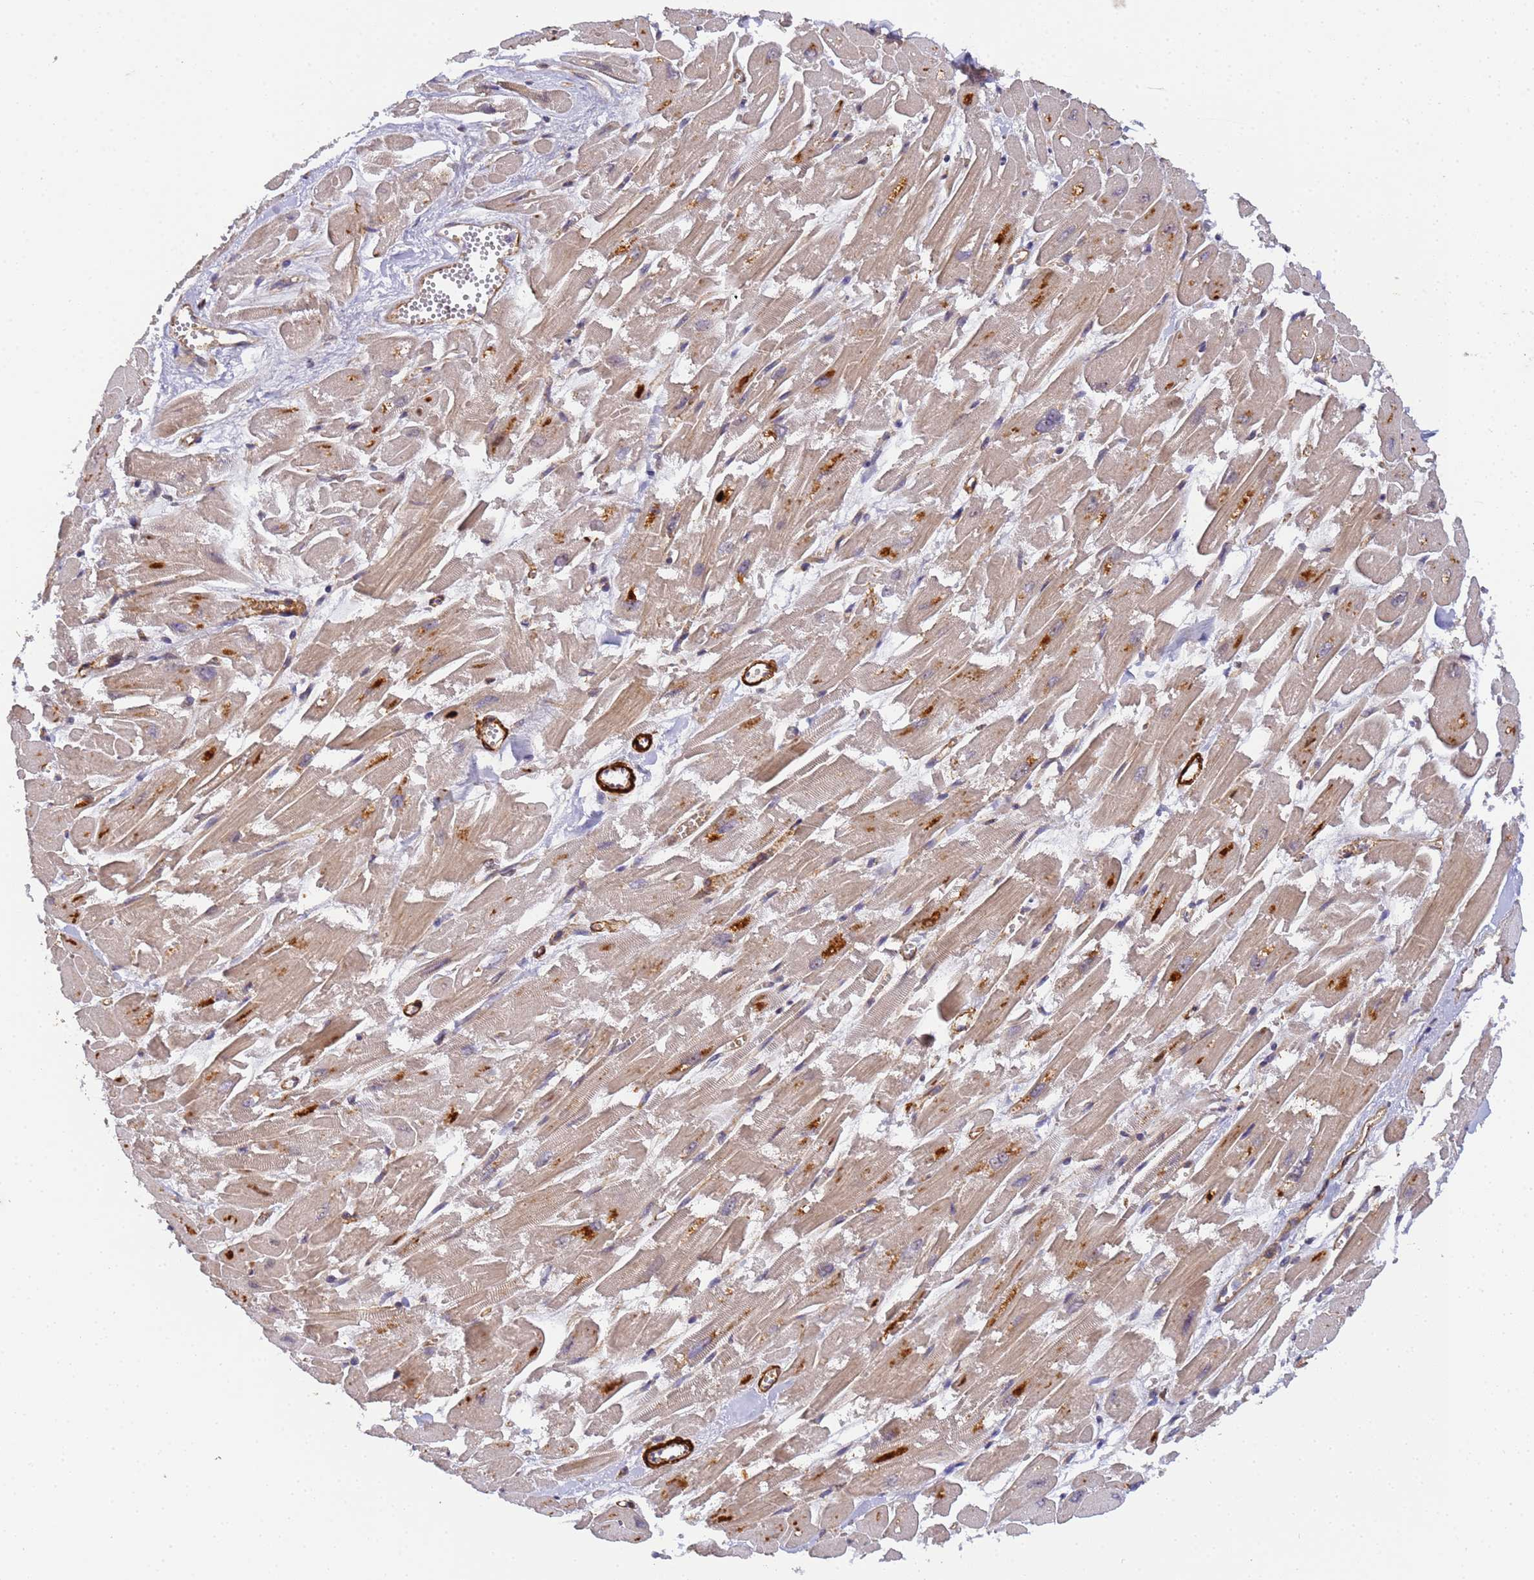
{"staining": {"intensity": "strong", "quantity": "25%-75%", "location": "cytoplasmic/membranous"}, "tissue": "heart muscle", "cell_type": "Cardiomyocytes", "image_type": "normal", "snomed": [{"axis": "morphology", "description": "Normal tissue, NOS"}, {"axis": "topography", "description": "Heart"}], "caption": "Heart muscle was stained to show a protein in brown. There is high levels of strong cytoplasmic/membranous positivity in approximately 25%-75% of cardiomyocytes.", "gene": "RALGAPA2", "patient": {"sex": "male", "age": 54}}